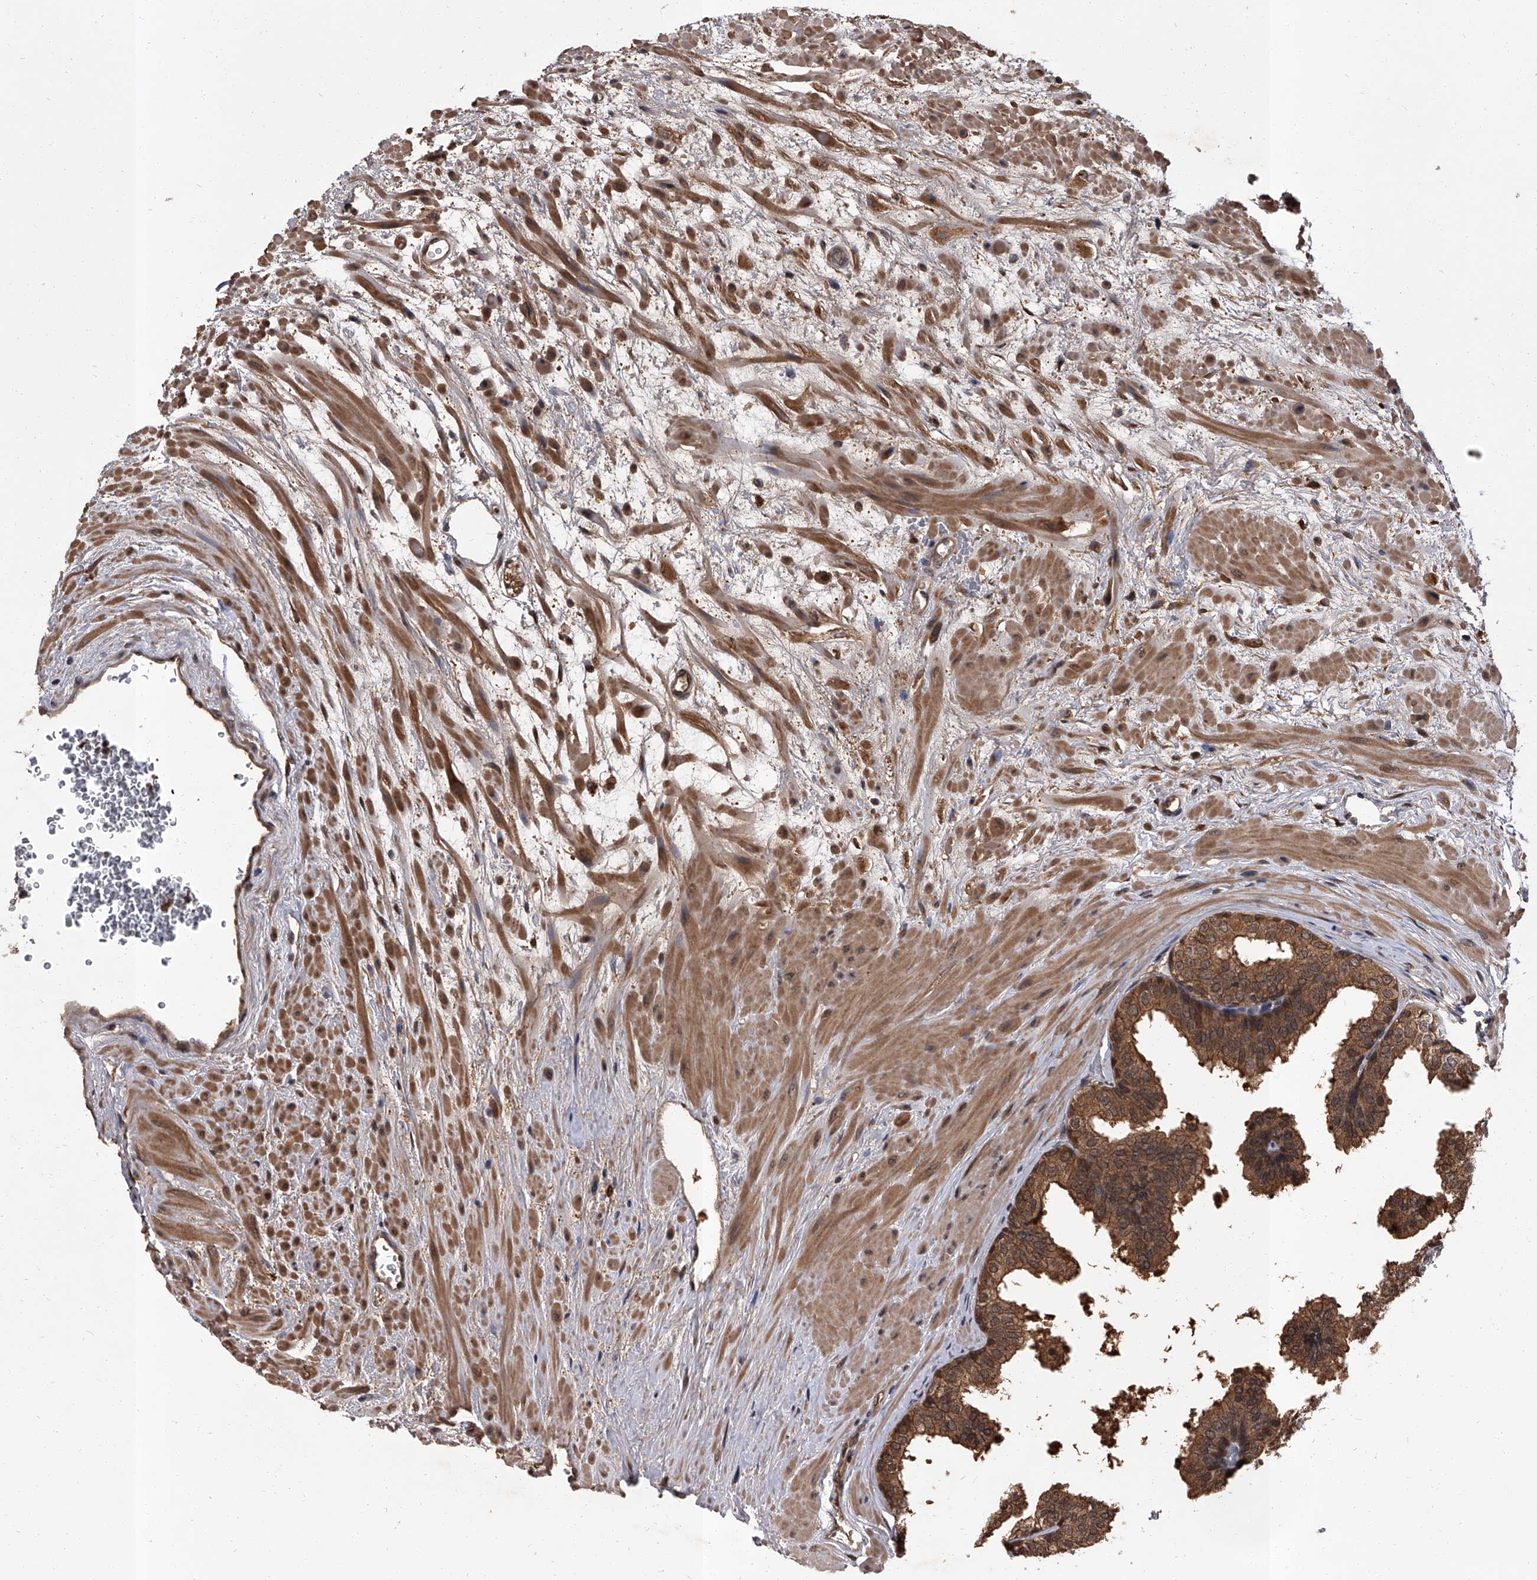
{"staining": {"intensity": "moderate", "quantity": "25%-75%", "location": "cytoplasmic/membranous,nuclear"}, "tissue": "prostate", "cell_type": "Glandular cells", "image_type": "normal", "snomed": [{"axis": "morphology", "description": "Normal tissue, NOS"}, {"axis": "topography", "description": "Prostate"}], "caption": "Immunohistochemistry (DAB (3,3'-diaminobenzidine)) staining of unremarkable human prostate demonstrates moderate cytoplasmic/membranous,nuclear protein staining in about 25%-75% of glandular cells.", "gene": "SLC18B1", "patient": {"sex": "male", "age": 48}}